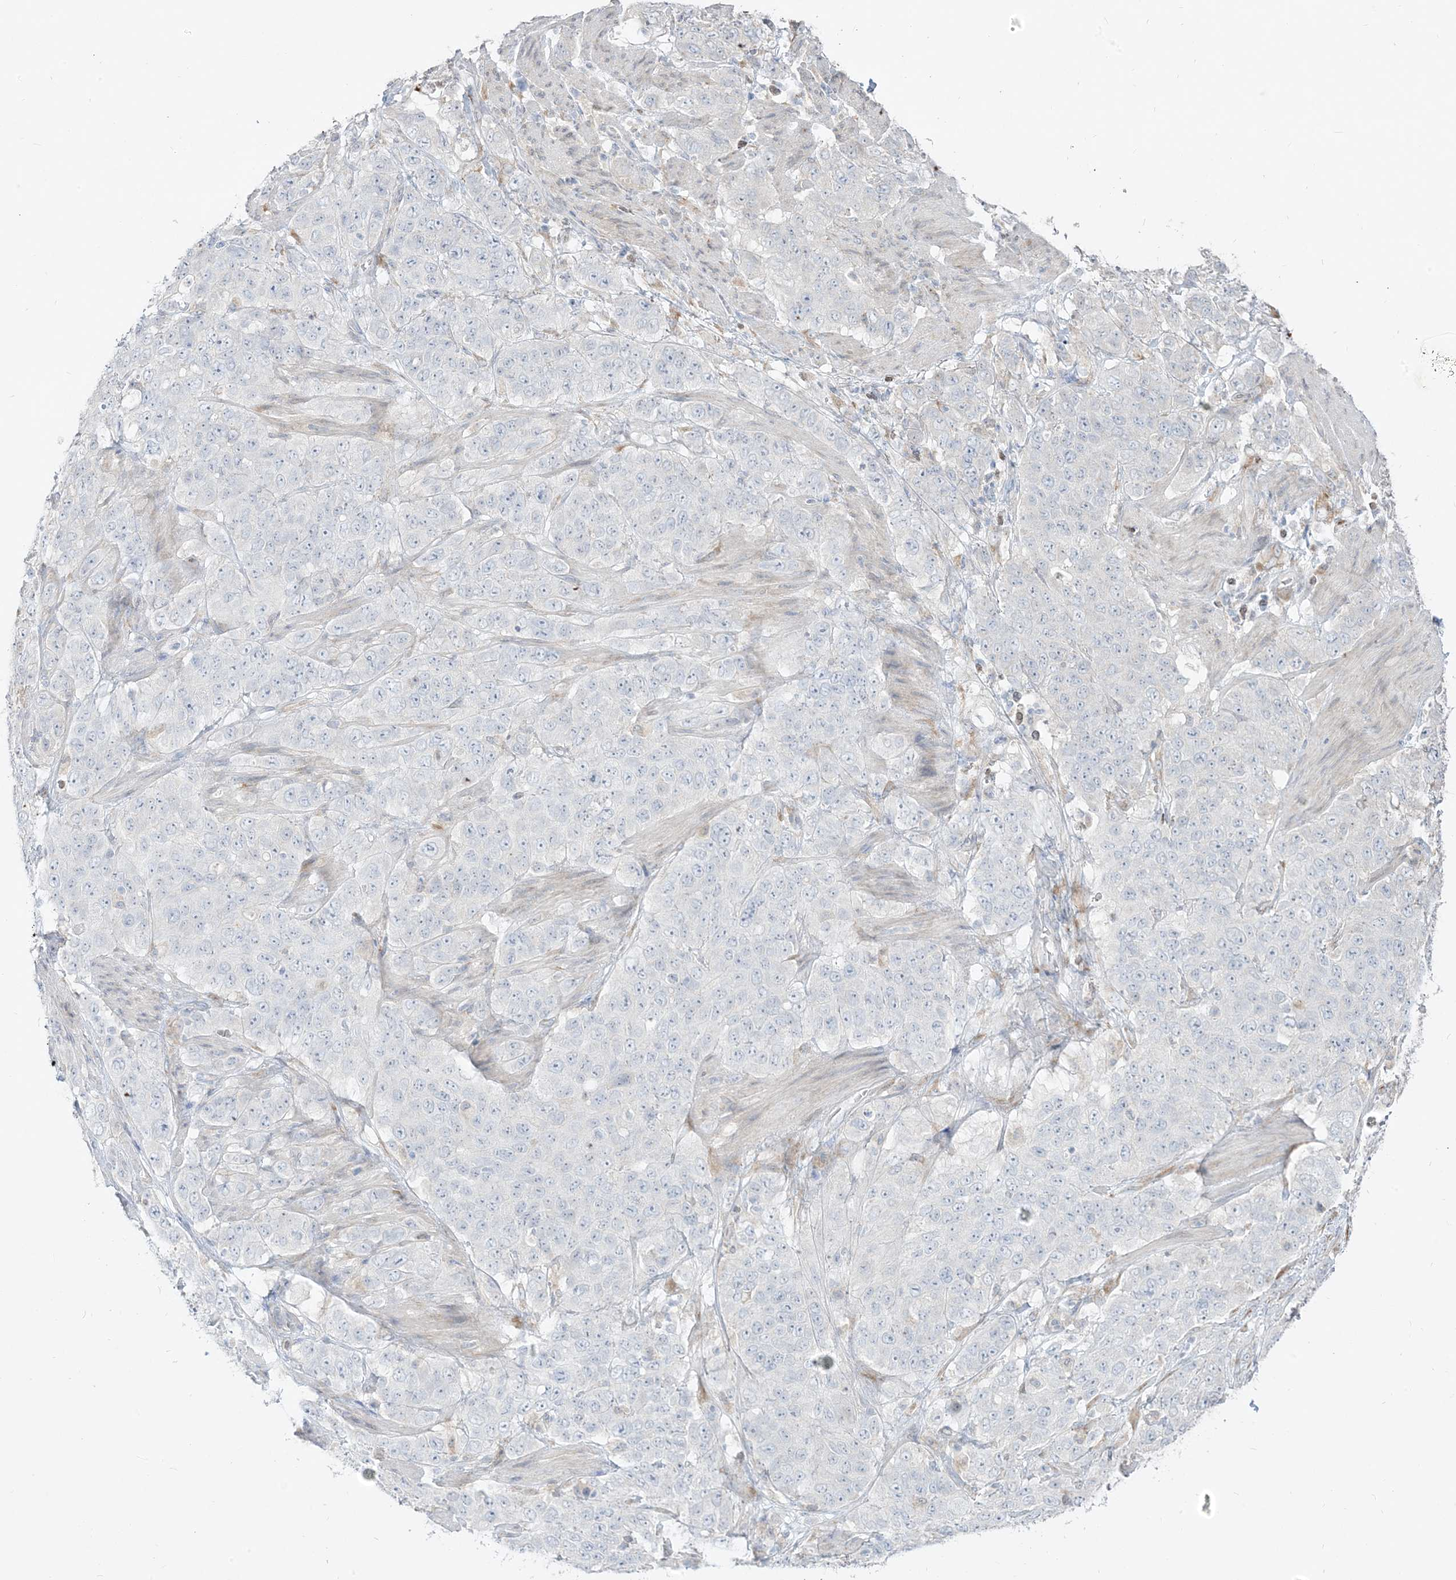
{"staining": {"intensity": "negative", "quantity": "none", "location": "none"}, "tissue": "stomach cancer", "cell_type": "Tumor cells", "image_type": "cancer", "snomed": [{"axis": "morphology", "description": "Adenocarcinoma, NOS"}, {"axis": "topography", "description": "Stomach"}], "caption": "There is no significant staining in tumor cells of adenocarcinoma (stomach). The staining is performed using DAB (3,3'-diaminobenzidine) brown chromogen with nuclei counter-stained in using hematoxylin.", "gene": "LOXL3", "patient": {"sex": "male", "age": 48}}